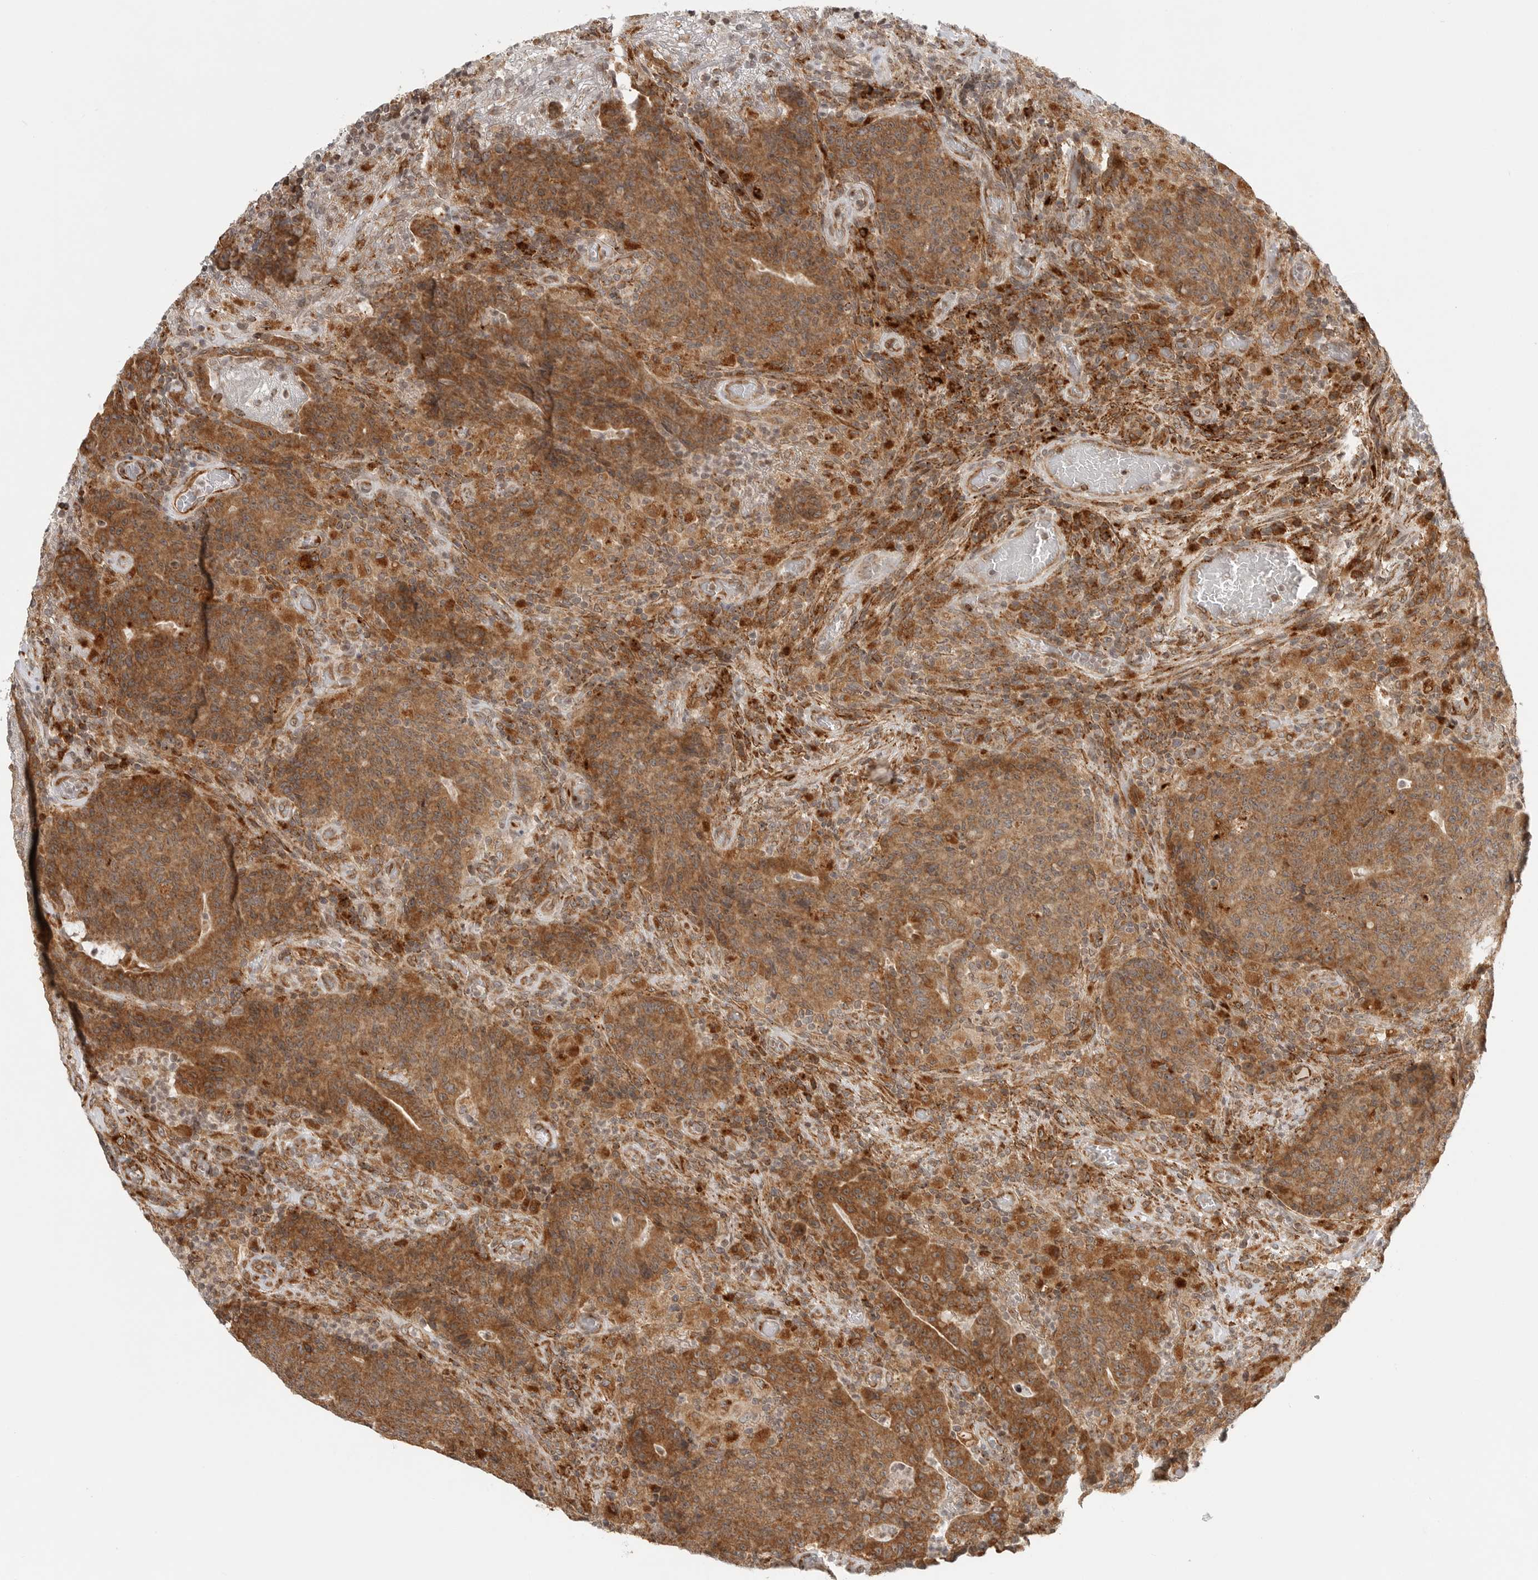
{"staining": {"intensity": "moderate", "quantity": ">75%", "location": "cytoplasmic/membranous"}, "tissue": "colorectal cancer", "cell_type": "Tumor cells", "image_type": "cancer", "snomed": [{"axis": "morphology", "description": "Adenocarcinoma, NOS"}, {"axis": "topography", "description": "Colon"}], "caption": "This is an image of immunohistochemistry staining of colorectal cancer, which shows moderate staining in the cytoplasmic/membranous of tumor cells.", "gene": "IDUA", "patient": {"sex": "female", "age": 75}}